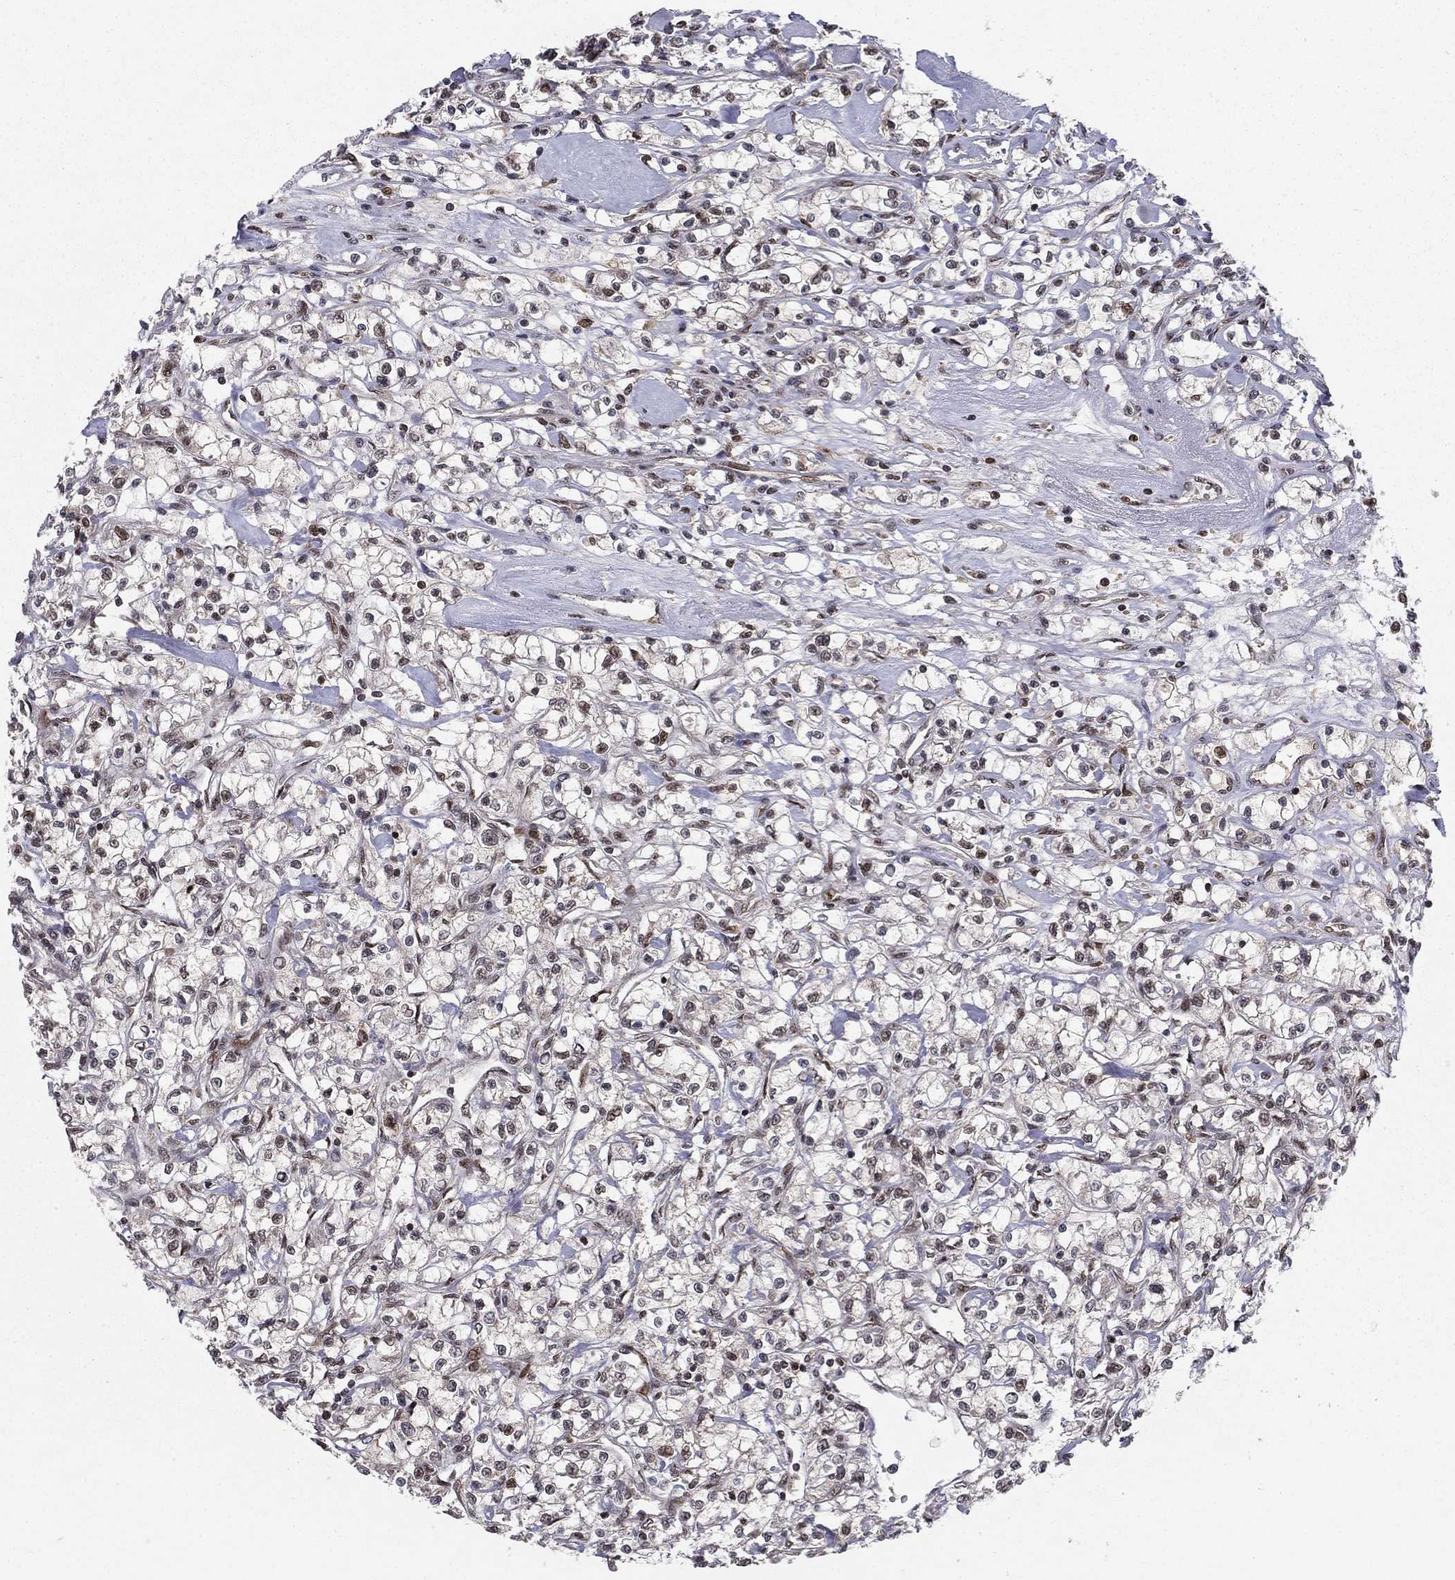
{"staining": {"intensity": "moderate", "quantity": "<25%", "location": "nuclear"}, "tissue": "renal cancer", "cell_type": "Tumor cells", "image_type": "cancer", "snomed": [{"axis": "morphology", "description": "Adenocarcinoma, NOS"}, {"axis": "topography", "description": "Kidney"}], "caption": "Human renal cancer (adenocarcinoma) stained with a brown dye demonstrates moderate nuclear positive staining in about <25% of tumor cells.", "gene": "CDCA7L", "patient": {"sex": "female", "age": 59}}